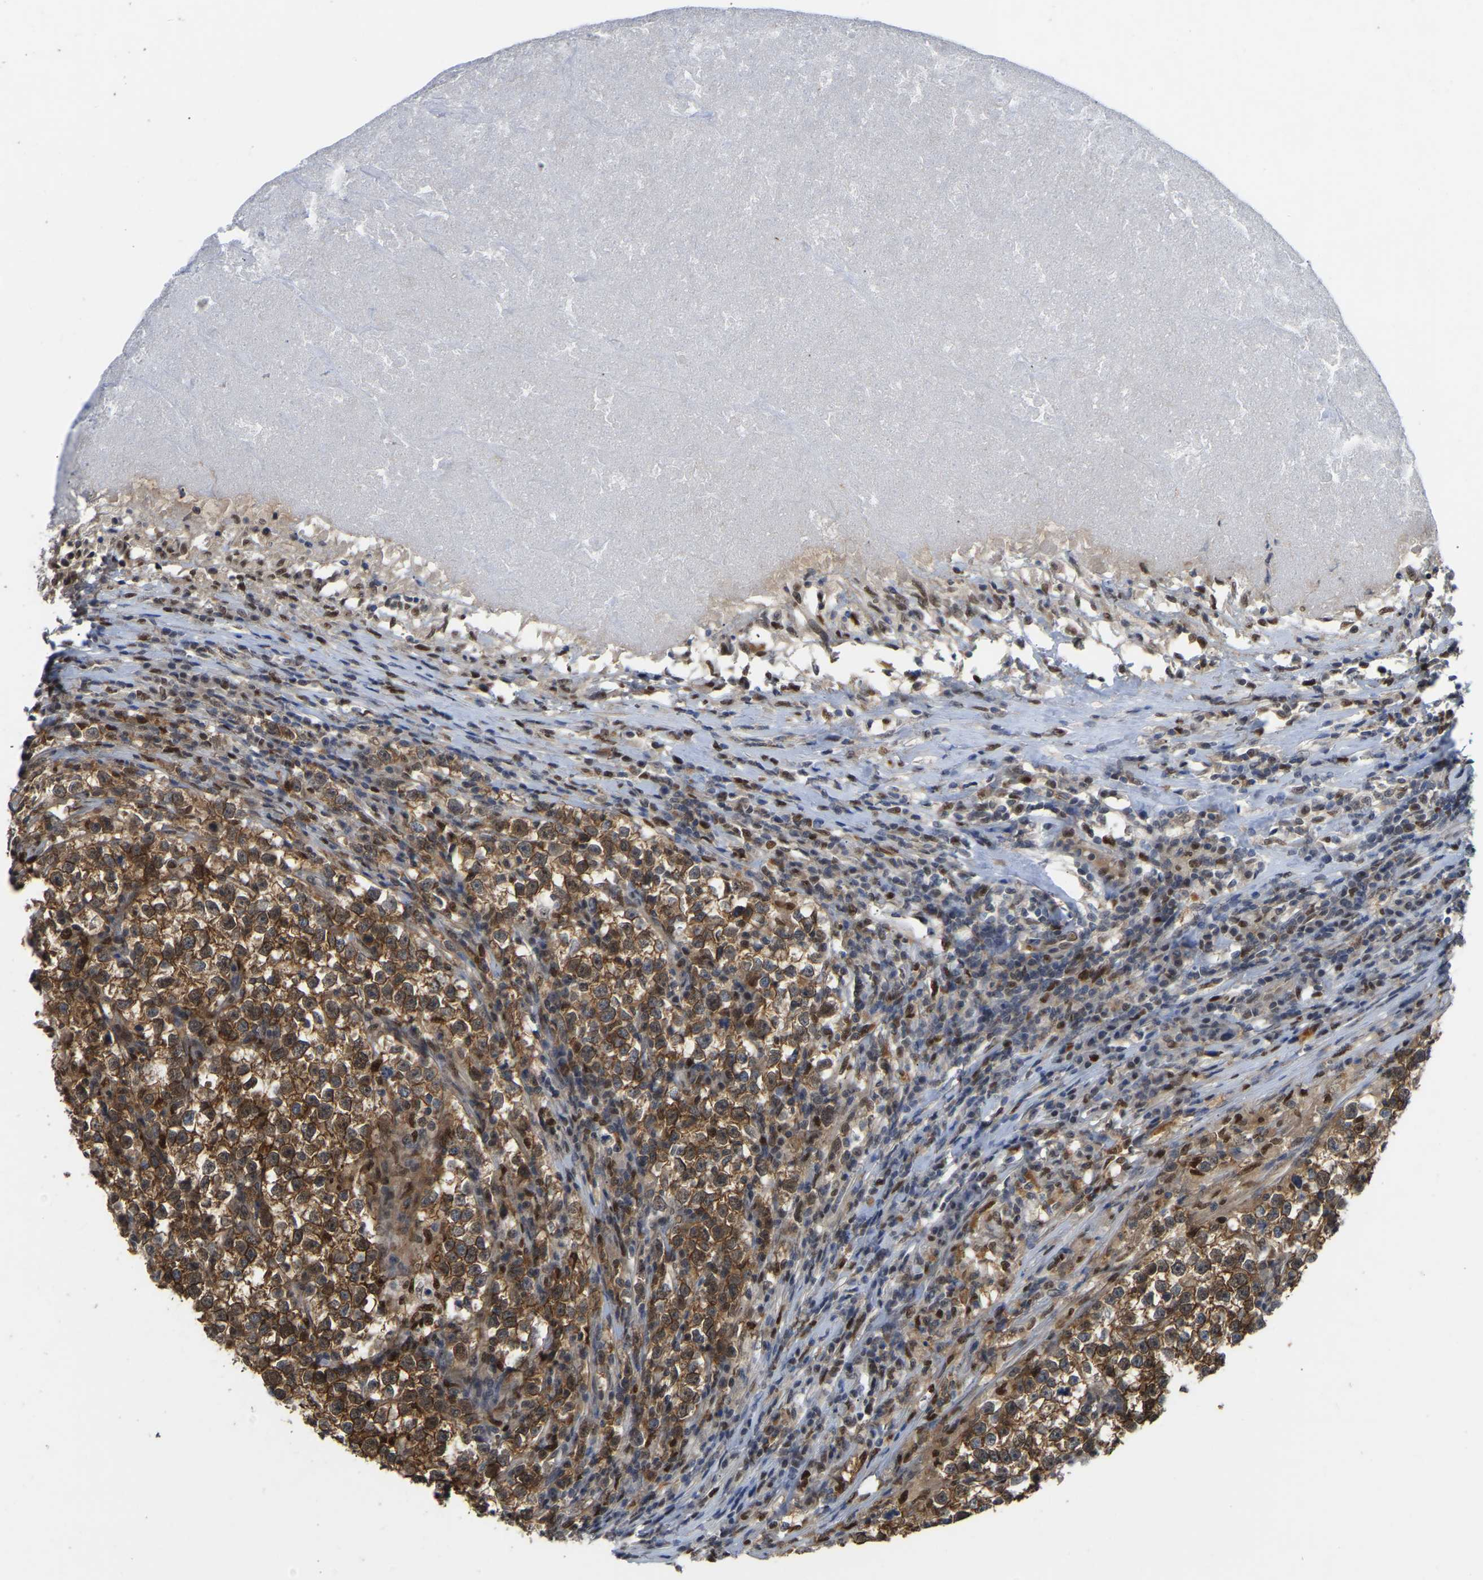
{"staining": {"intensity": "strong", "quantity": ">75%", "location": "cytoplasmic/membranous"}, "tissue": "testis cancer", "cell_type": "Tumor cells", "image_type": "cancer", "snomed": [{"axis": "morphology", "description": "Normal tissue, NOS"}, {"axis": "morphology", "description": "Seminoma, NOS"}, {"axis": "topography", "description": "Testis"}], "caption": "Immunohistochemistry (IHC) micrograph of human testis cancer stained for a protein (brown), which reveals high levels of strong cytoplasmic/membranous staining in approximately >75% of tumor cells.", "gene": "KLRG2", "patient": {"sex": "male", "age": 43}}